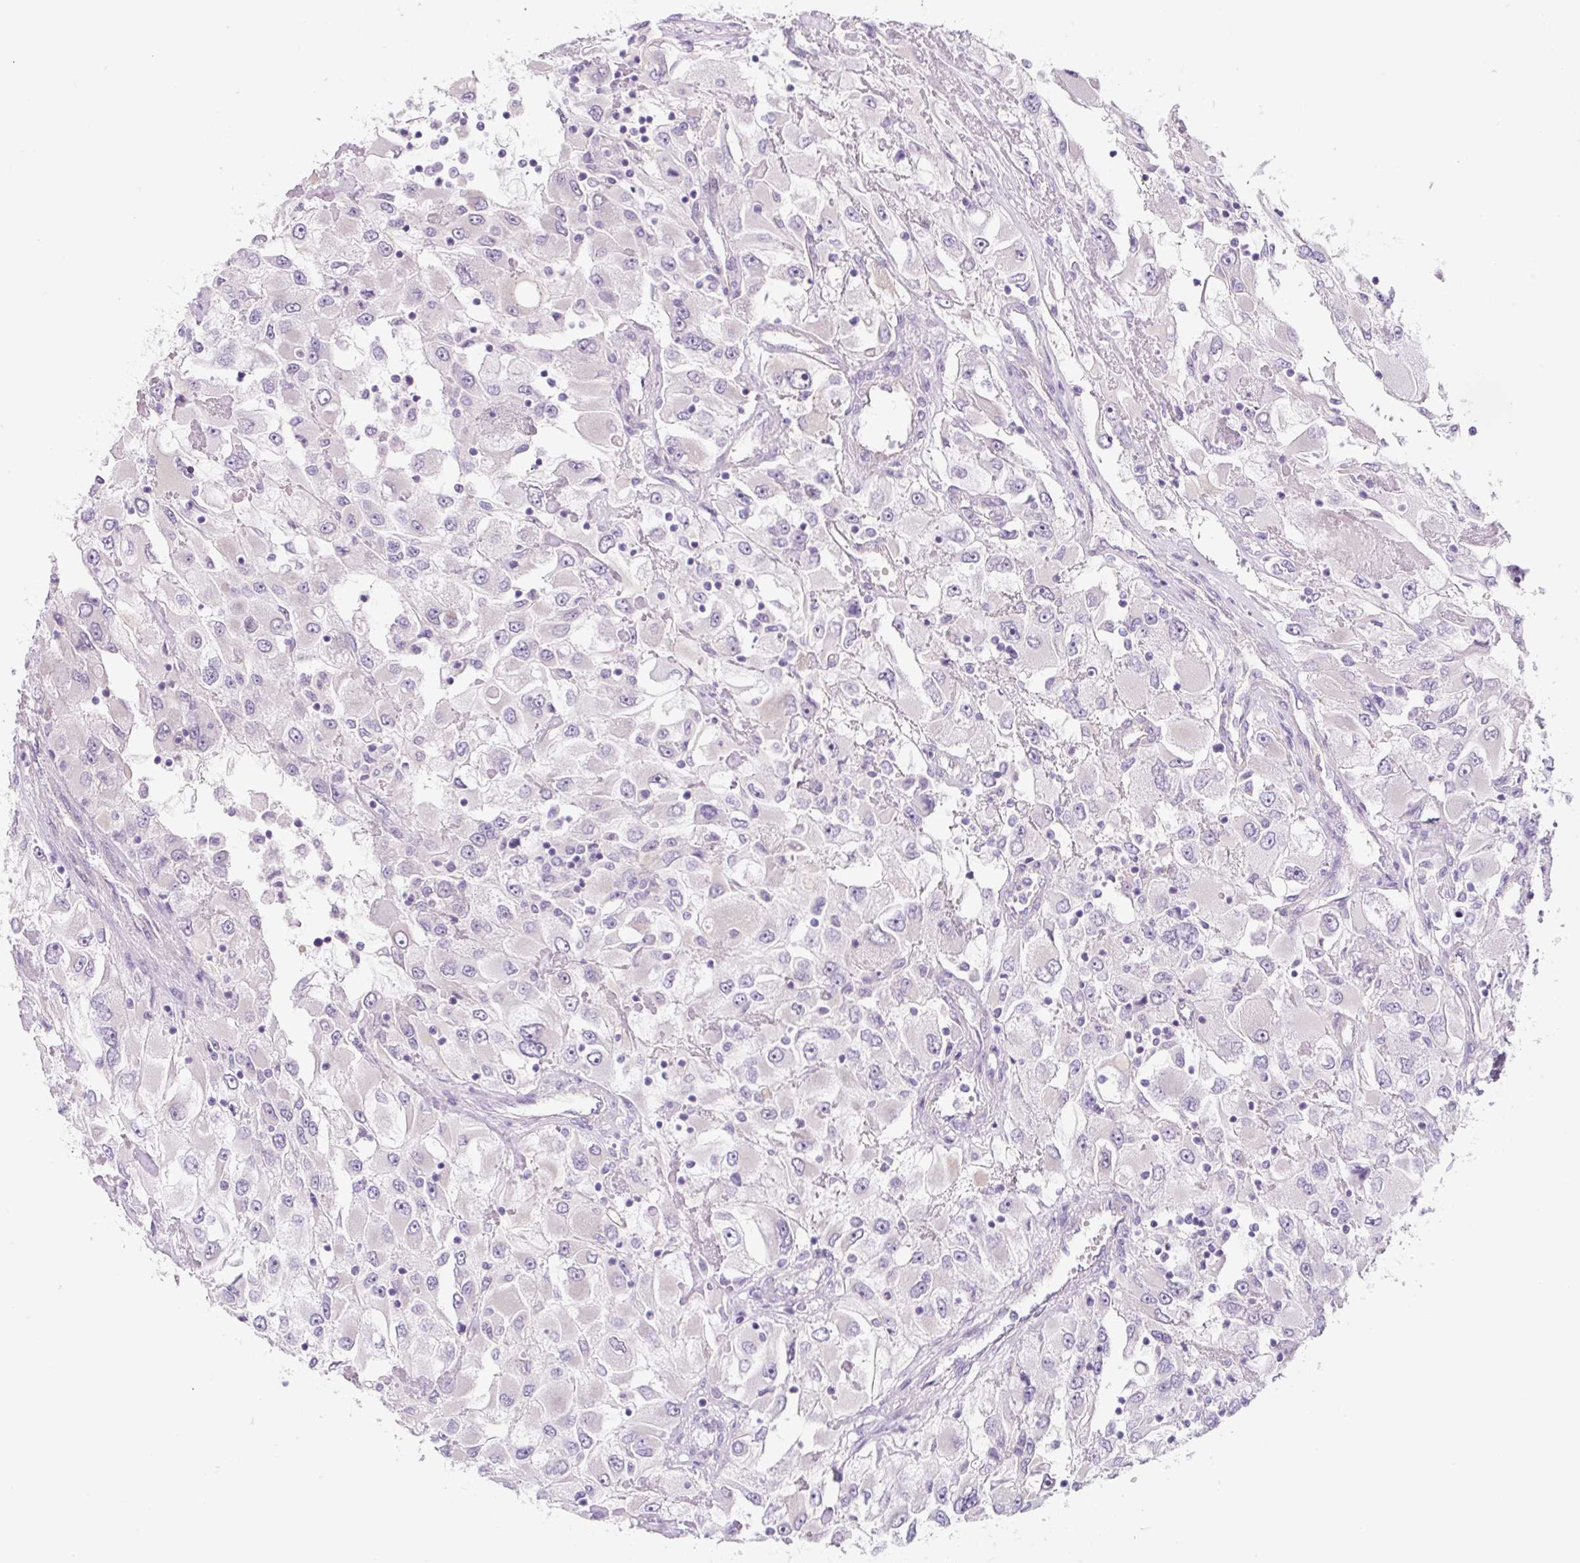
{"staining": {"intensity": "negative", "quantity": "none", "location": "none"}, "tissue": "renal cancer", "cell_type": "Tumor cells", "image_type": "cancer", "snomed": [{"axis": "morphology", "description": "Adenocarcinoma, NOS"}, {"axis": "topography", "description": "Kidney"}], "caption": "Adenocarcinoma (renal) was stained to show a protein in brown. There is no significant positivity in tumor cells.", "gene": "CCL25", "patient": {"sex": "female", "age": 52}}